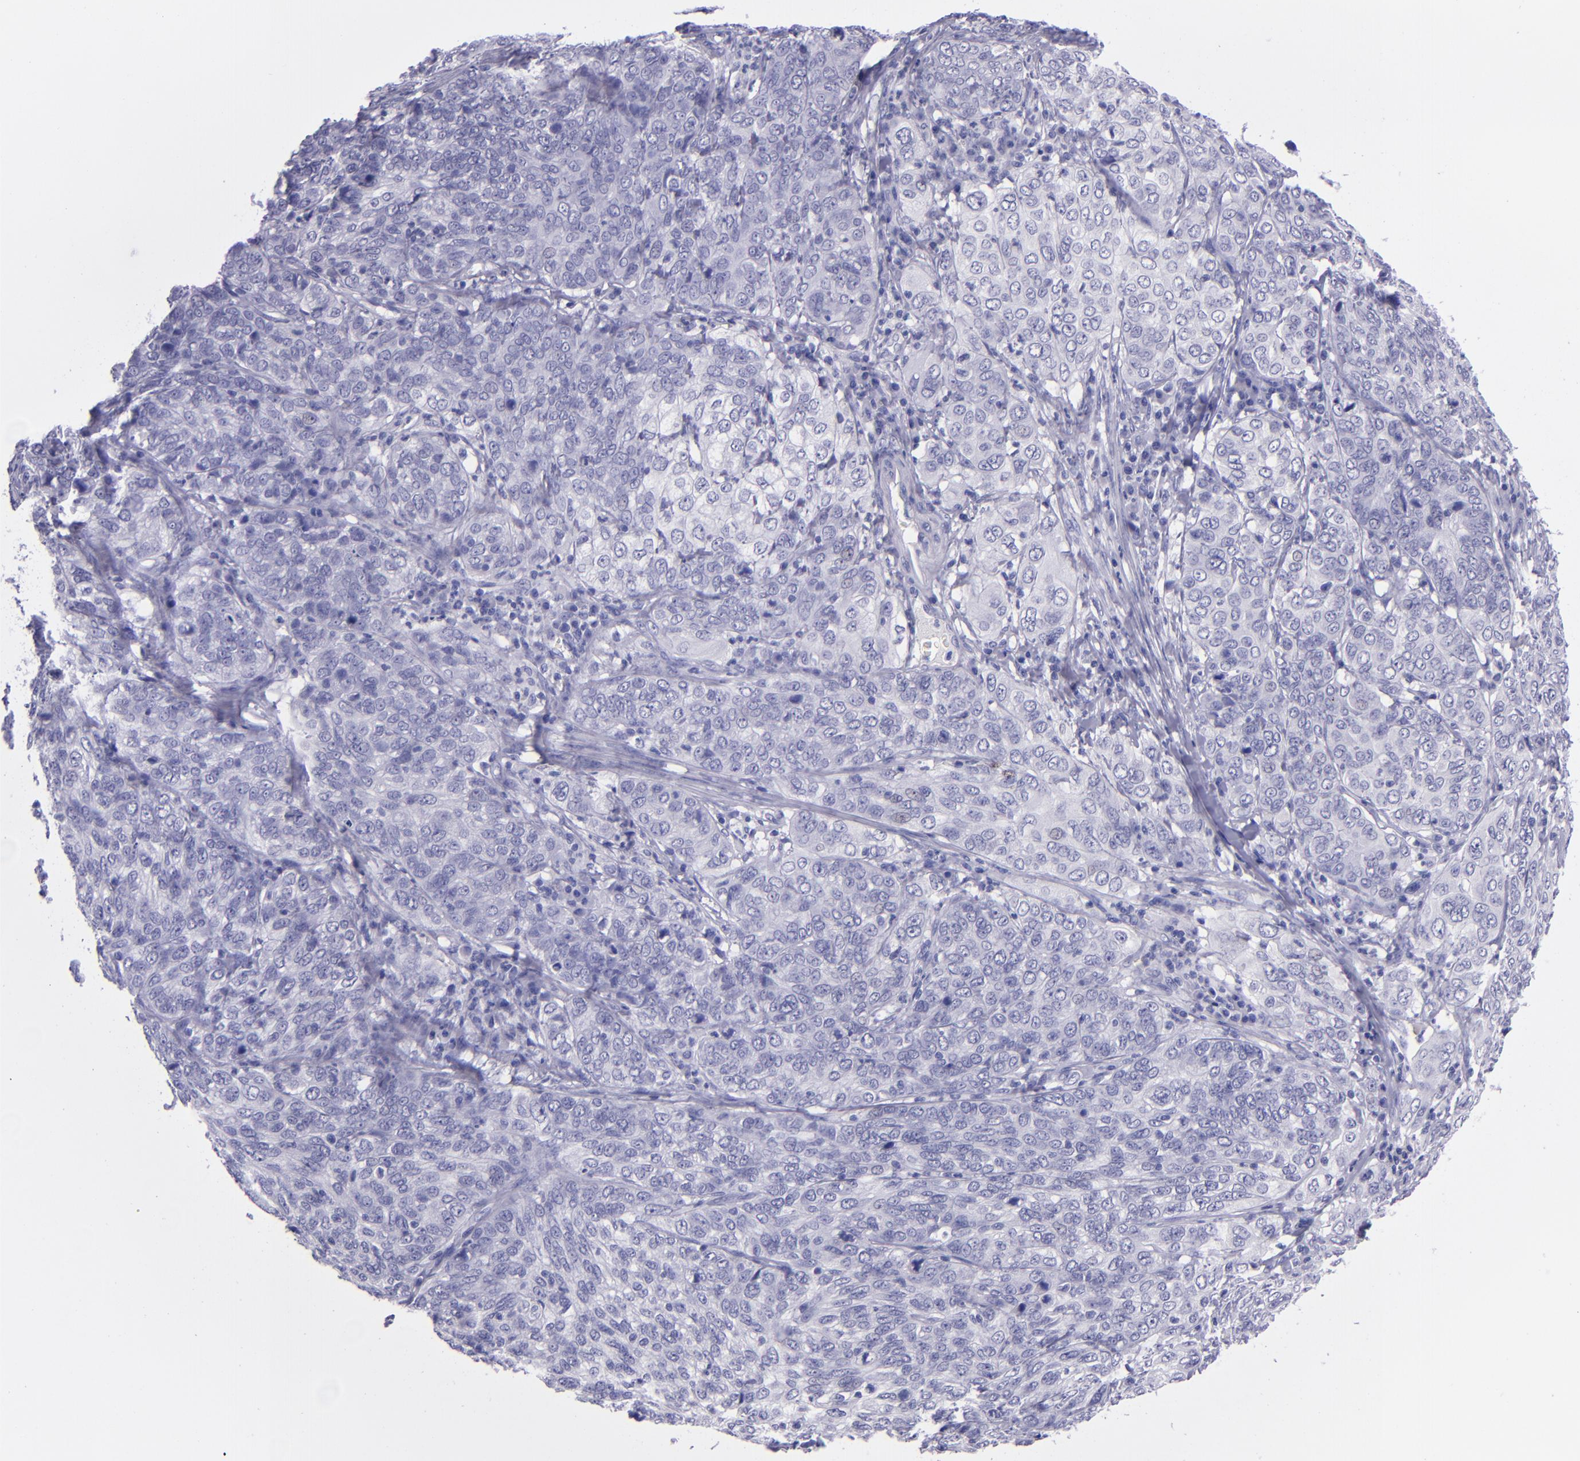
{"staining": {"intensity": "negative", "quantity": "none", "location": "none"}, "tissue": "cervical cancer", "cell_type": "Tumor cells", "image_type": "cancer", "snomed": [{"axis": "morphology", "description": "Squamous cell carcinoma, NOS"}, {"axis": "topography", "description": "Cervix"}], "caption": "Immunohistochemistry photomicrograph of neoplastic tissue: human squamous cell carcinoma (cervical) stained with DAB (3,3'-diaminobenzidine) reveals no significant protein positivity in tumor cells.", "gene": "TNNT3", "patient": {"sex": "female", "age": 38}}